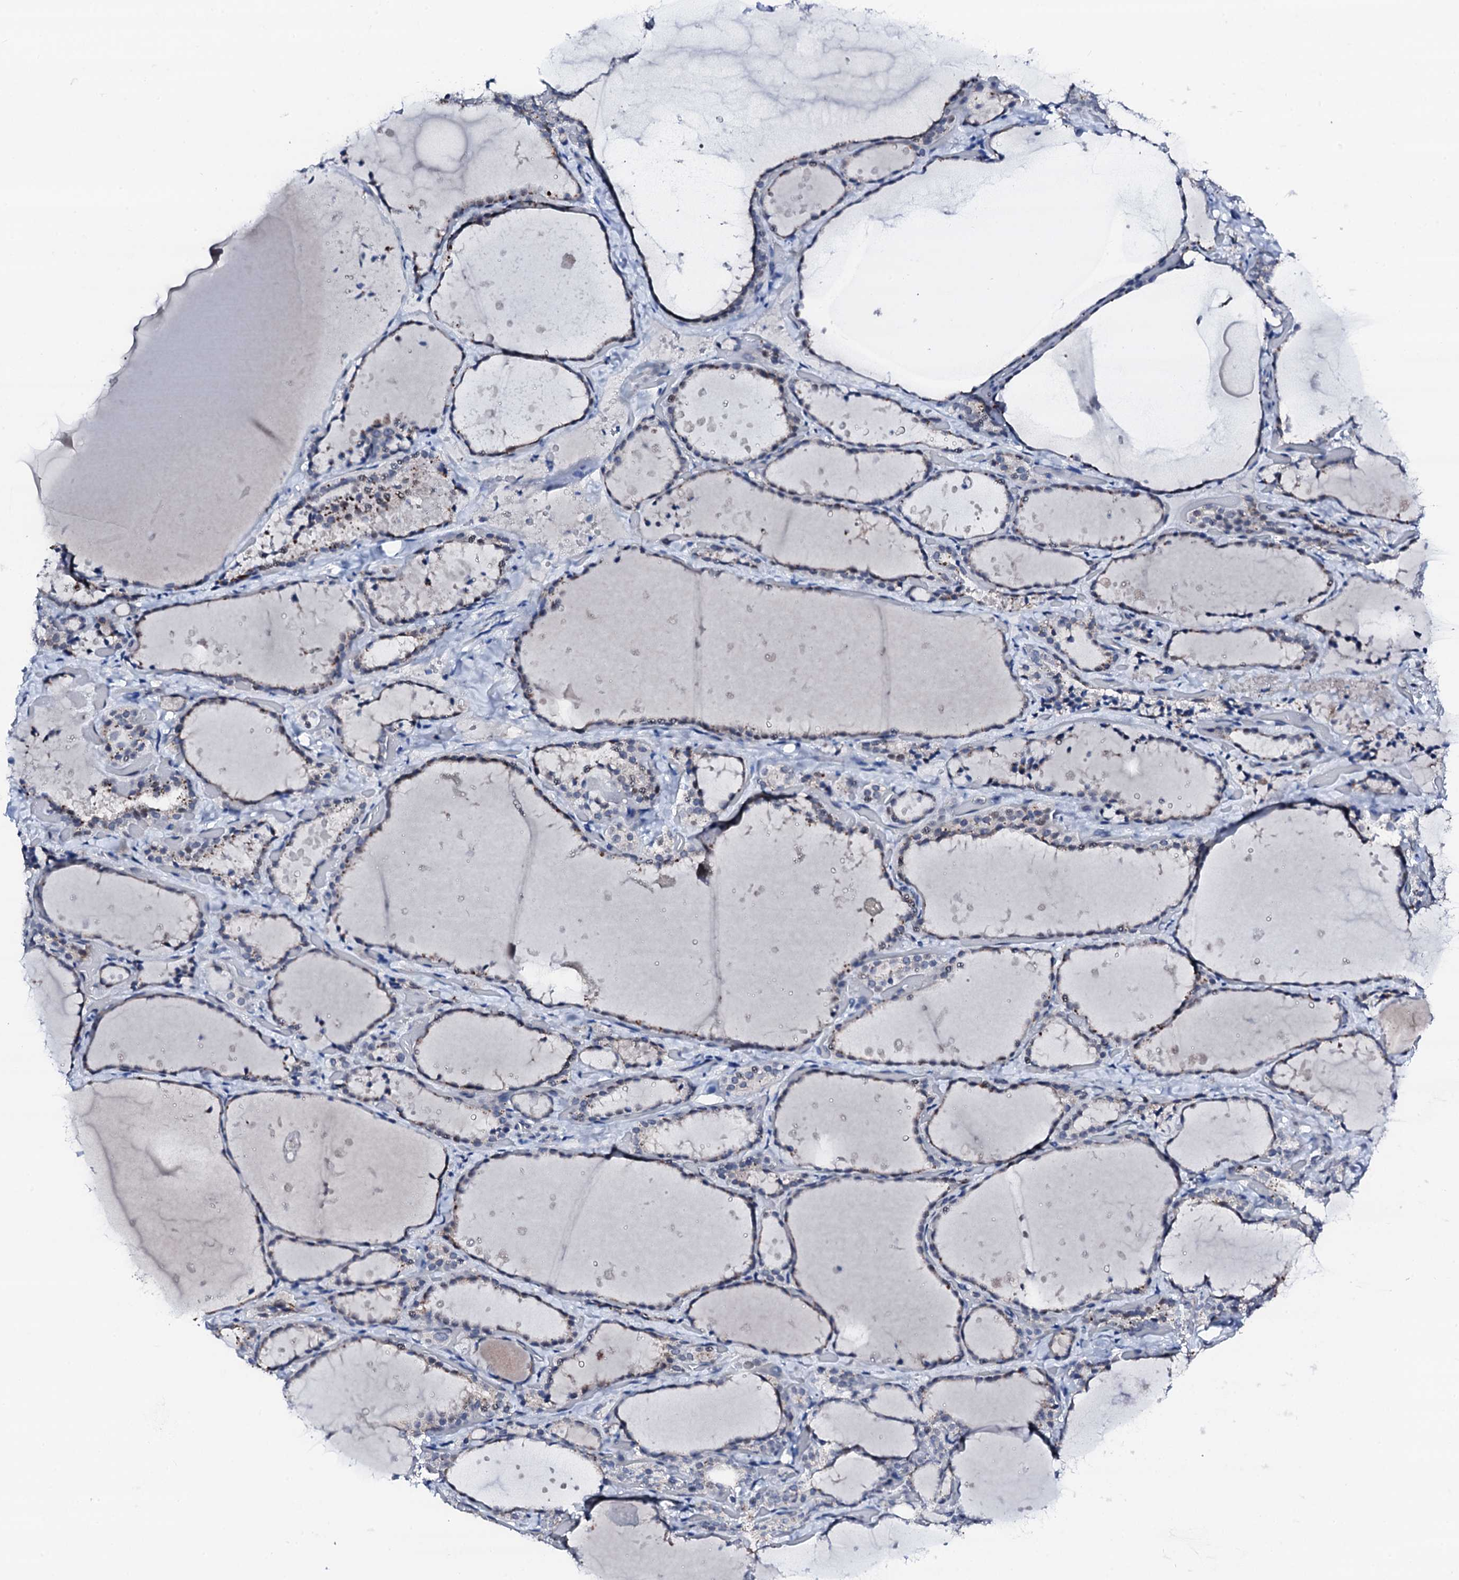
{"staining": {"intensity": "negative", "quantity": "none", "location": "none"}, "tissue": "thyroid gland", "cell_type": "Glandular cells", "image_type": "normal", "snomed": [{"axis": "morphology", "description": "Normal tissue, NOS"}, {"axis": "topography", "description": "Thyroid gland"}], "caption": "High magnification brightfield microscopy of normal thyroid gland stained with DAB (3,3'-diaminobenzidine) (brown) and counterstained with hematoxylin (blue): glandular cells show no significant positivity.", "gene": "TRAFD1", "patient": {"sex": "female", "age": 44}}